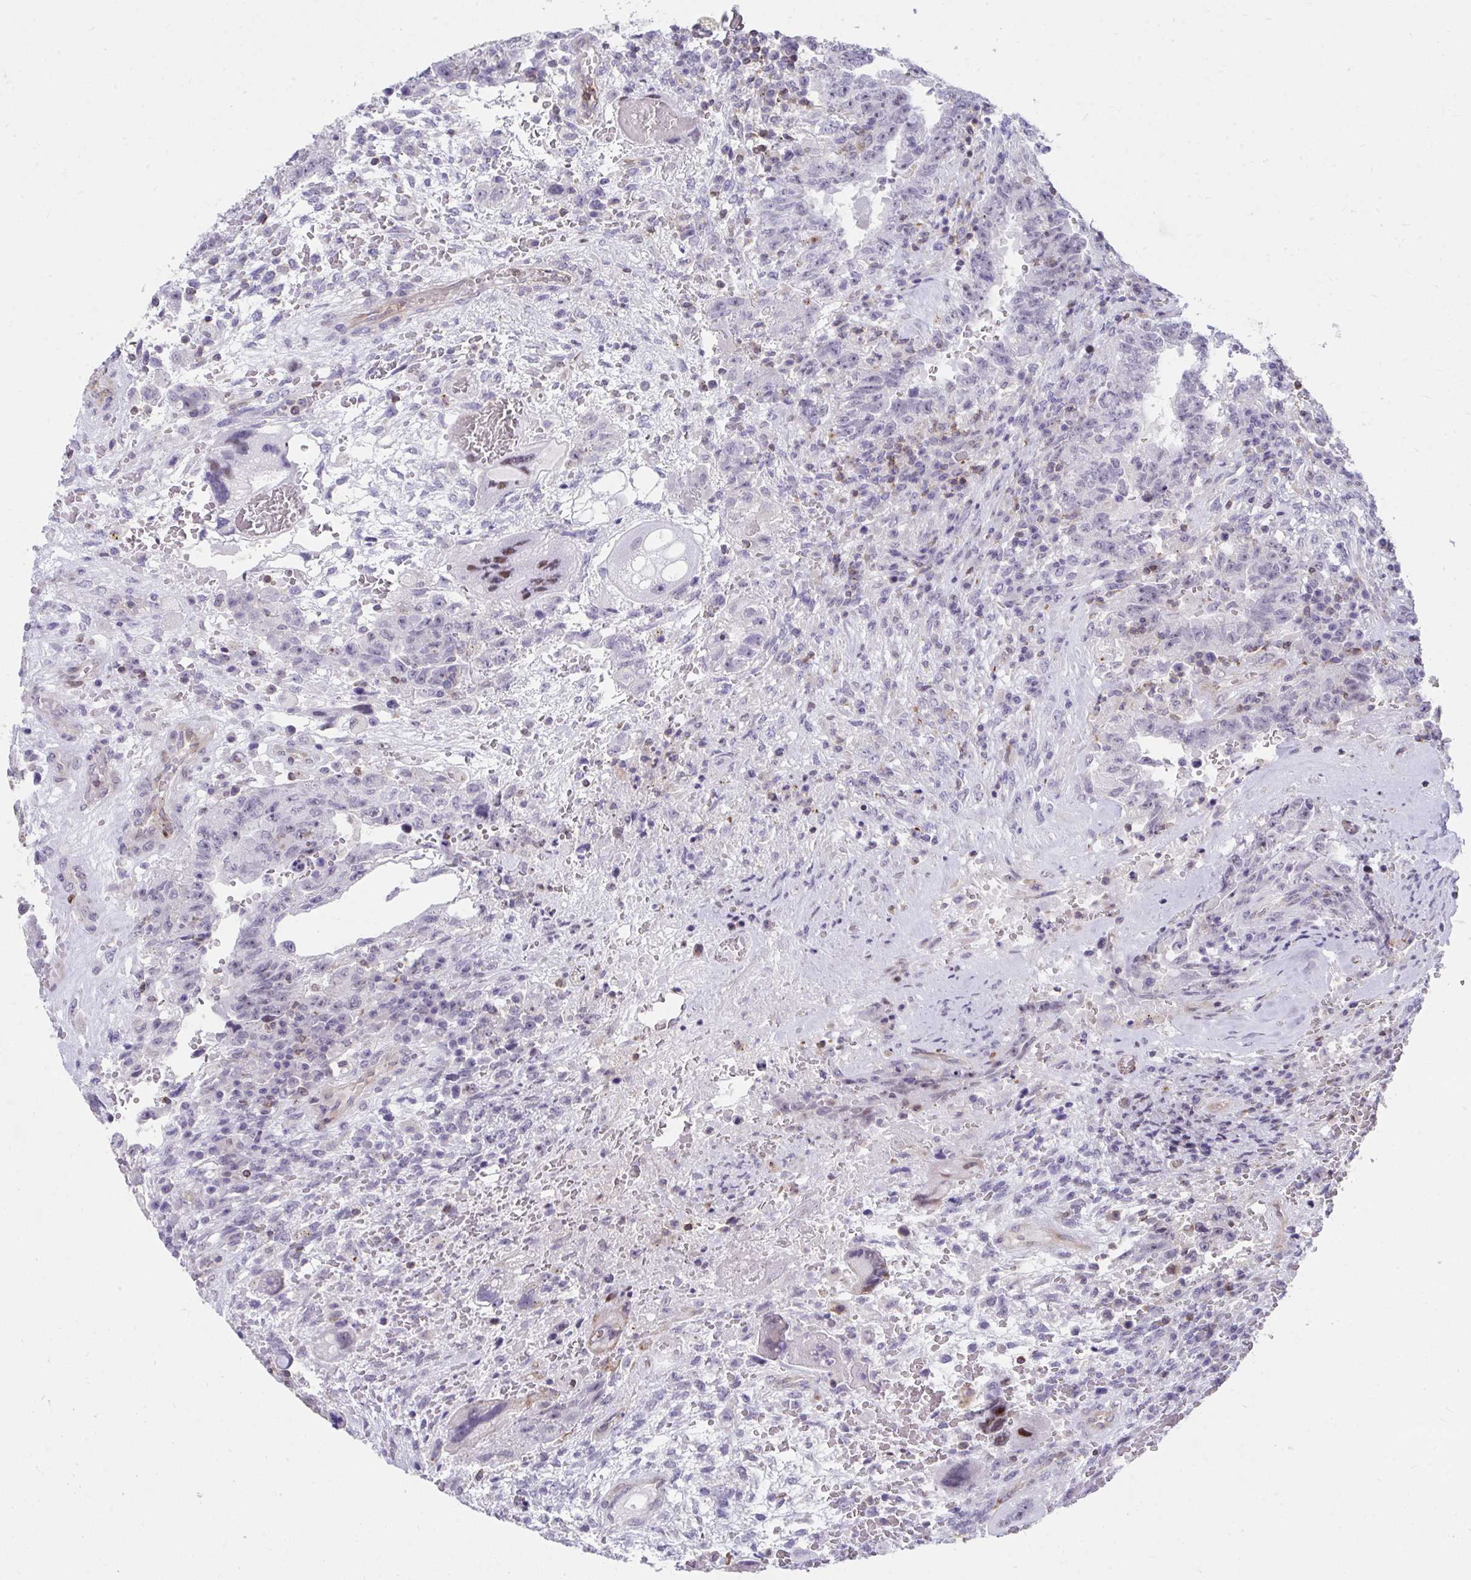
{"staining": {"intensity": "negative", "quantity": "none", "location": "none"}, "tissue": "testis cancer", "cell_type": "Tumor cells", "image_type": "cancer", "snomed": [{"axis": "morphology", "description": "Carcinoma, Embryonal, NOS"}, {"axis": "topography", "description": "Testis"}], "caption": "An image of human embryonal carcinoma (testis) is negative for staining in tumor cells.", "gene": "FOXN3", "patient": {"sex": "male", "age": 26}}